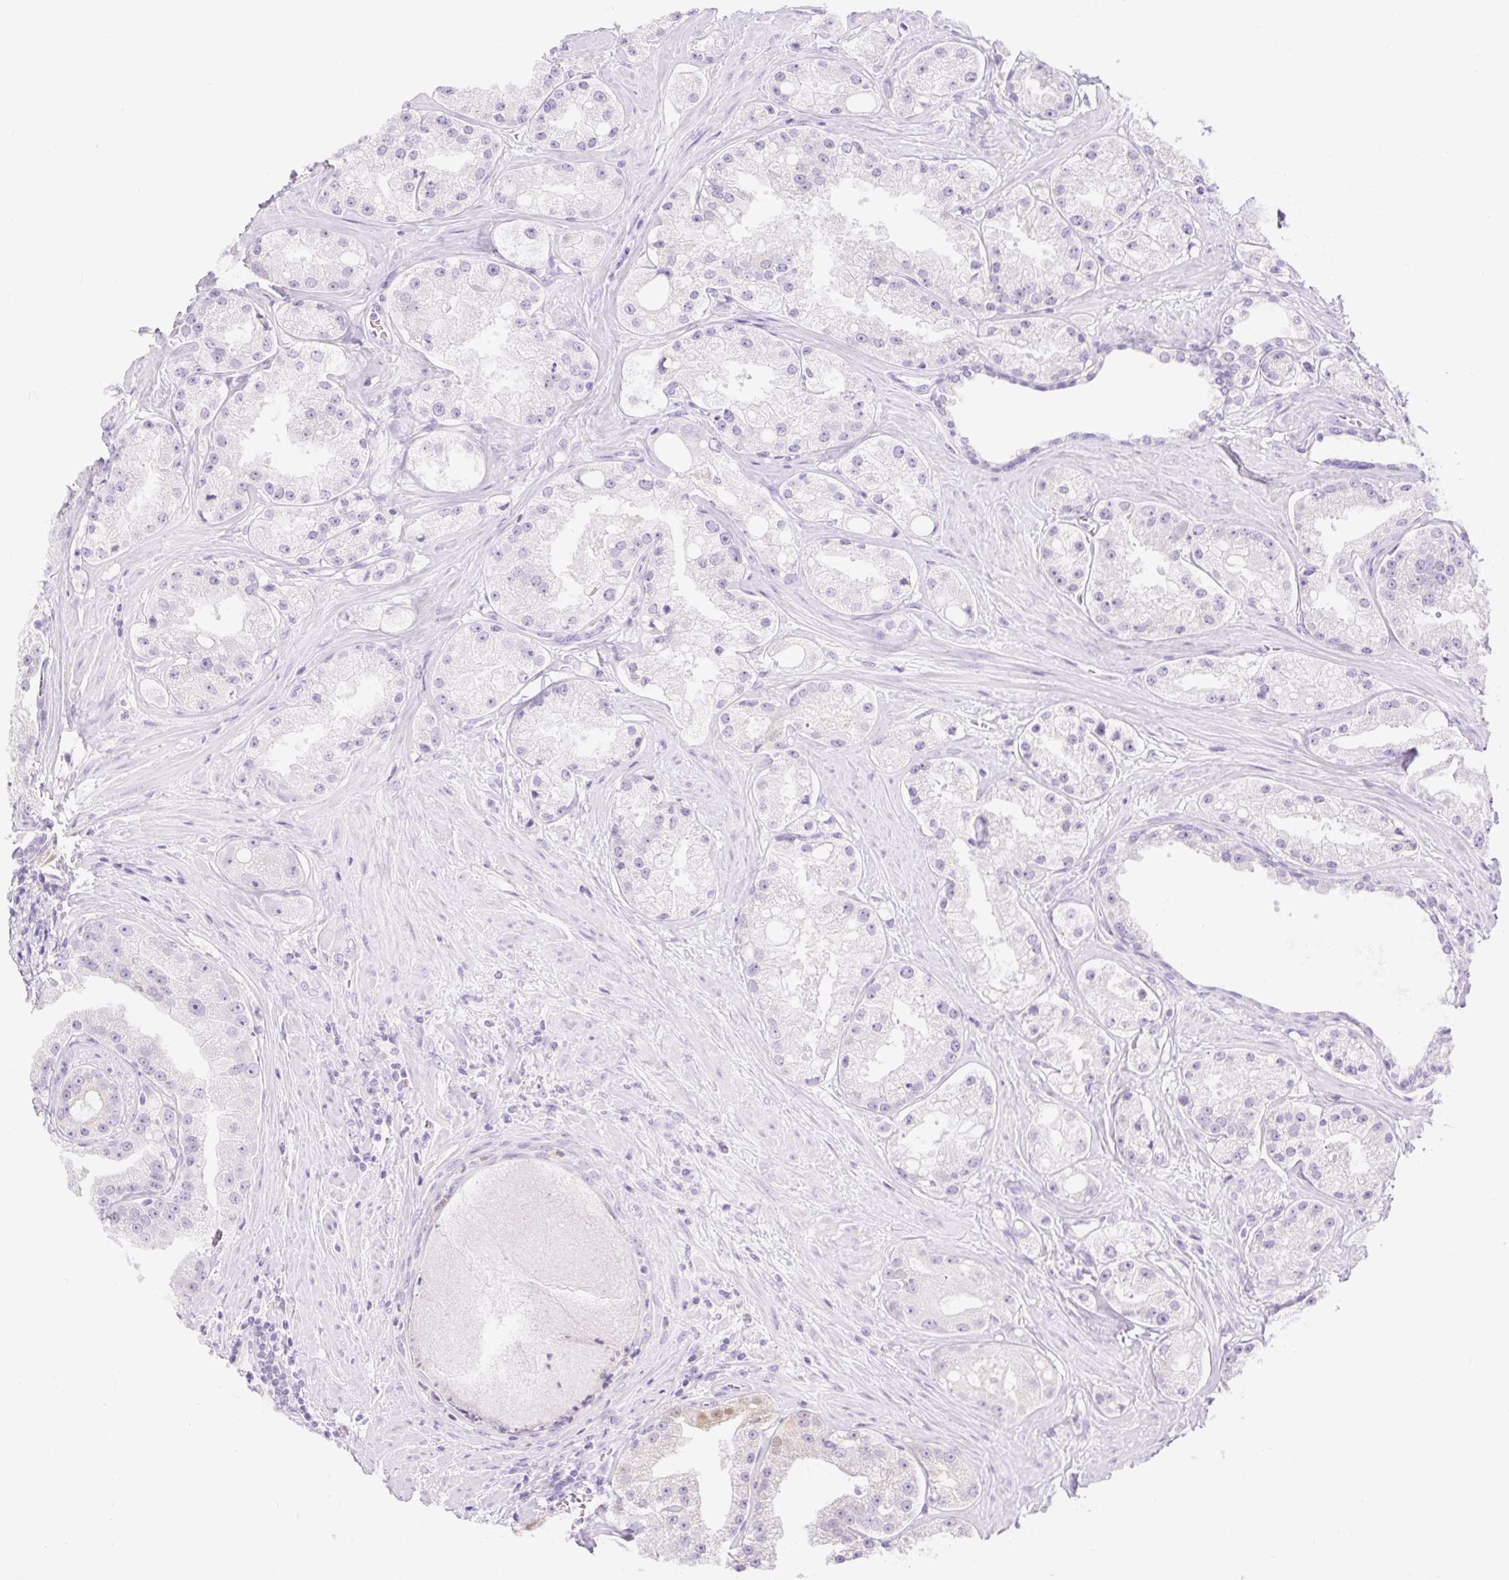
{"staining": {"intensity": "negative", "quantity": "none", "location": "none"}, "tissue": "prostate cancer", "cell_type": "Tumor cells", "image_type": "cancer", "snomed": [{"axis": "morphology", "description": "Adenocarcinoma, High grade"}, {"axis": "topography", "description": "Prostate"}], "caption": "DAB immunohistochemical staining of human high-grade adenocarcinoma (prostate) shows no significant staining in tumor cells.", "gene": "SLC25A40", "patient": {"sex": "male", "age": 66}}